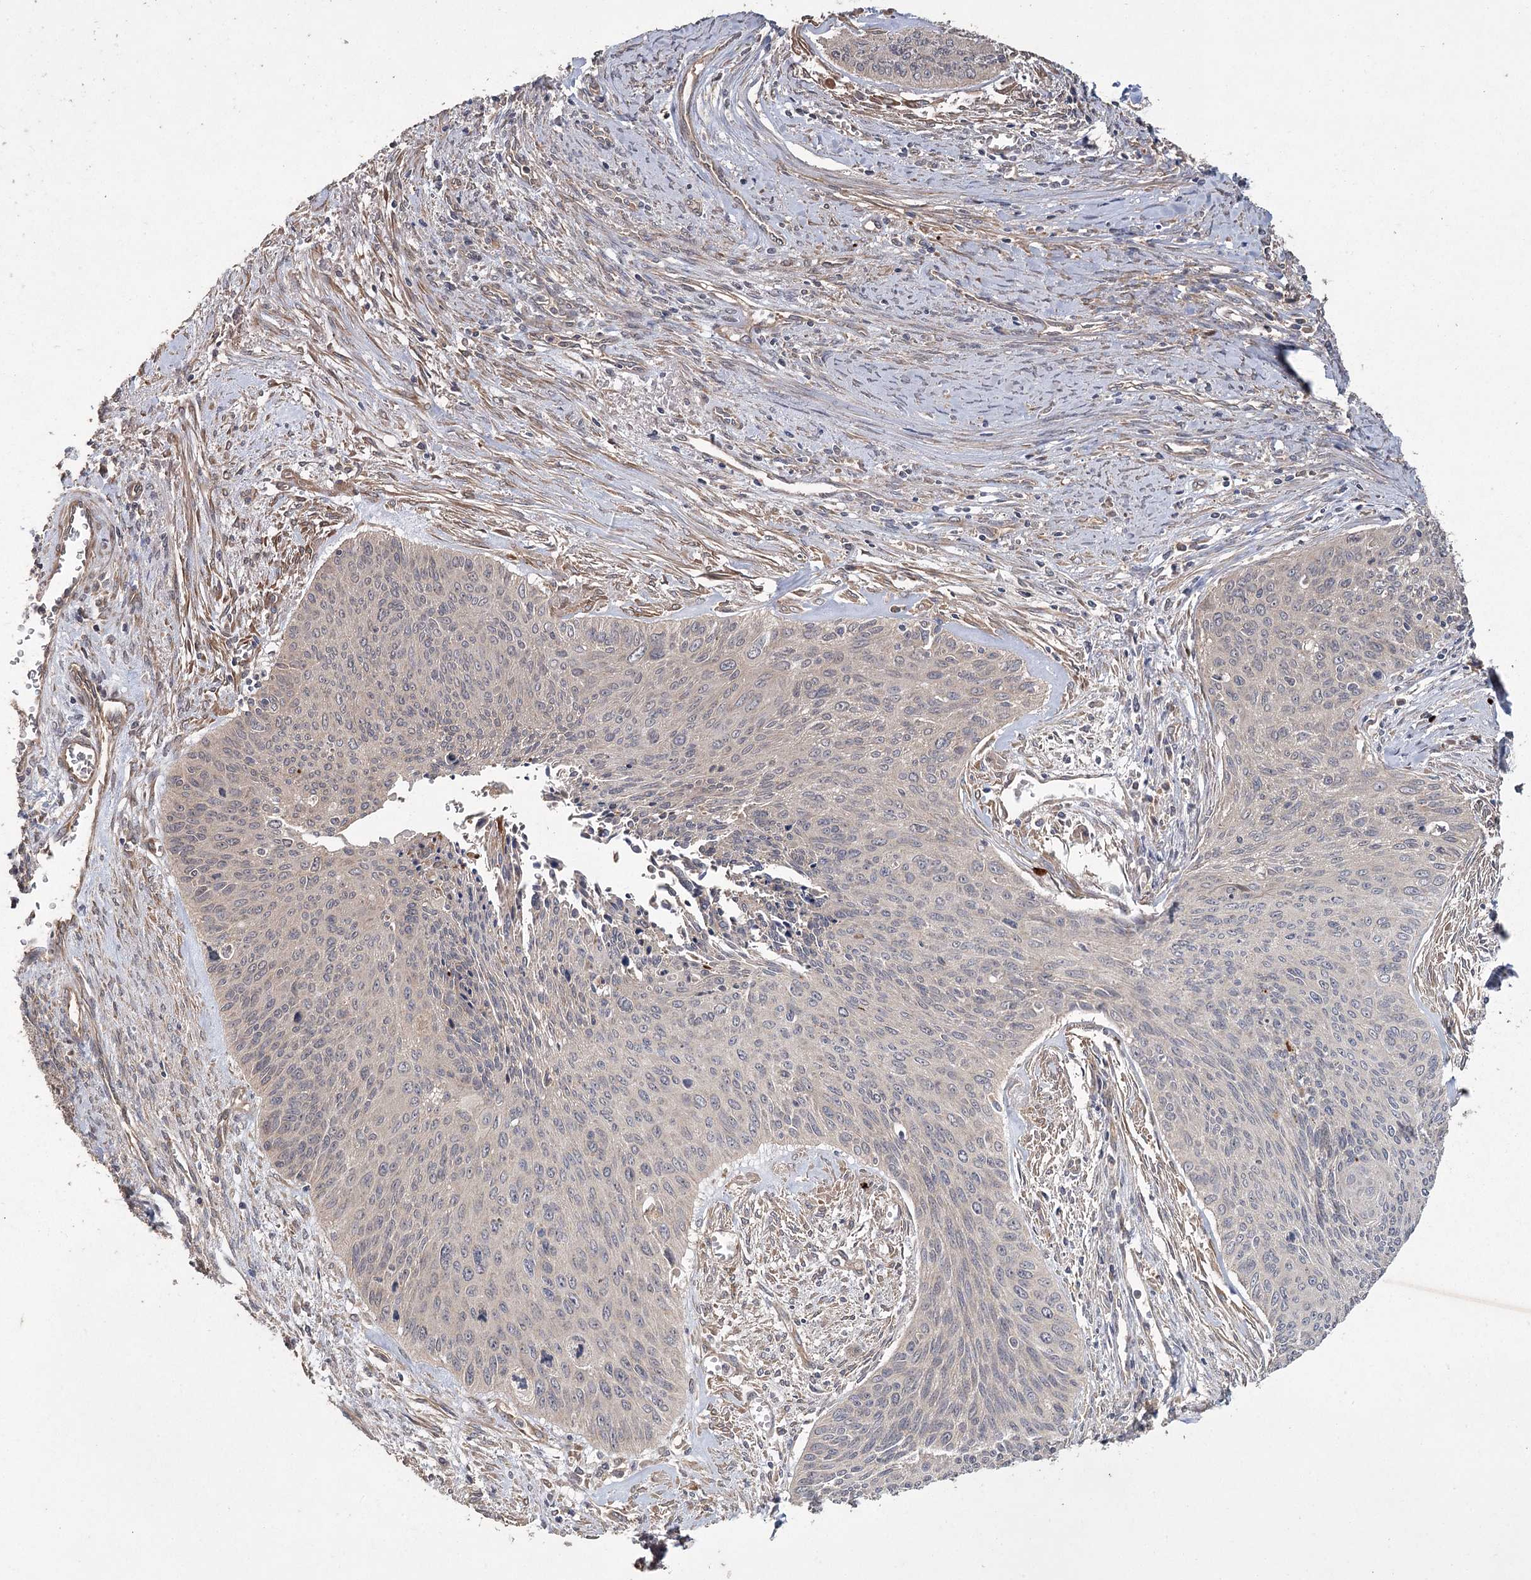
{"staining": {"intensity": "negative", "quantity": "none", "location": "none"}, "tissue": "cervical cancer", "cell_type": "Tumor cells", "image_type": "cancer", "snomed": [{"axis": "morphology", "description": "Squamous cell carcinoma, NOS"}, {"axis": "topography", "description": "Cervix"}], "caption": "Immunohistochemical staining of cervical cancer reveals no significant expression in tumor cells. Brightfield microscopy of immunohistochemistry (IHC) stained with DAB (brown) and hematoxylin (blue), captured at high magnification.", "gene": "RIN2", "patient": {"sex": "female", "age": 55}}